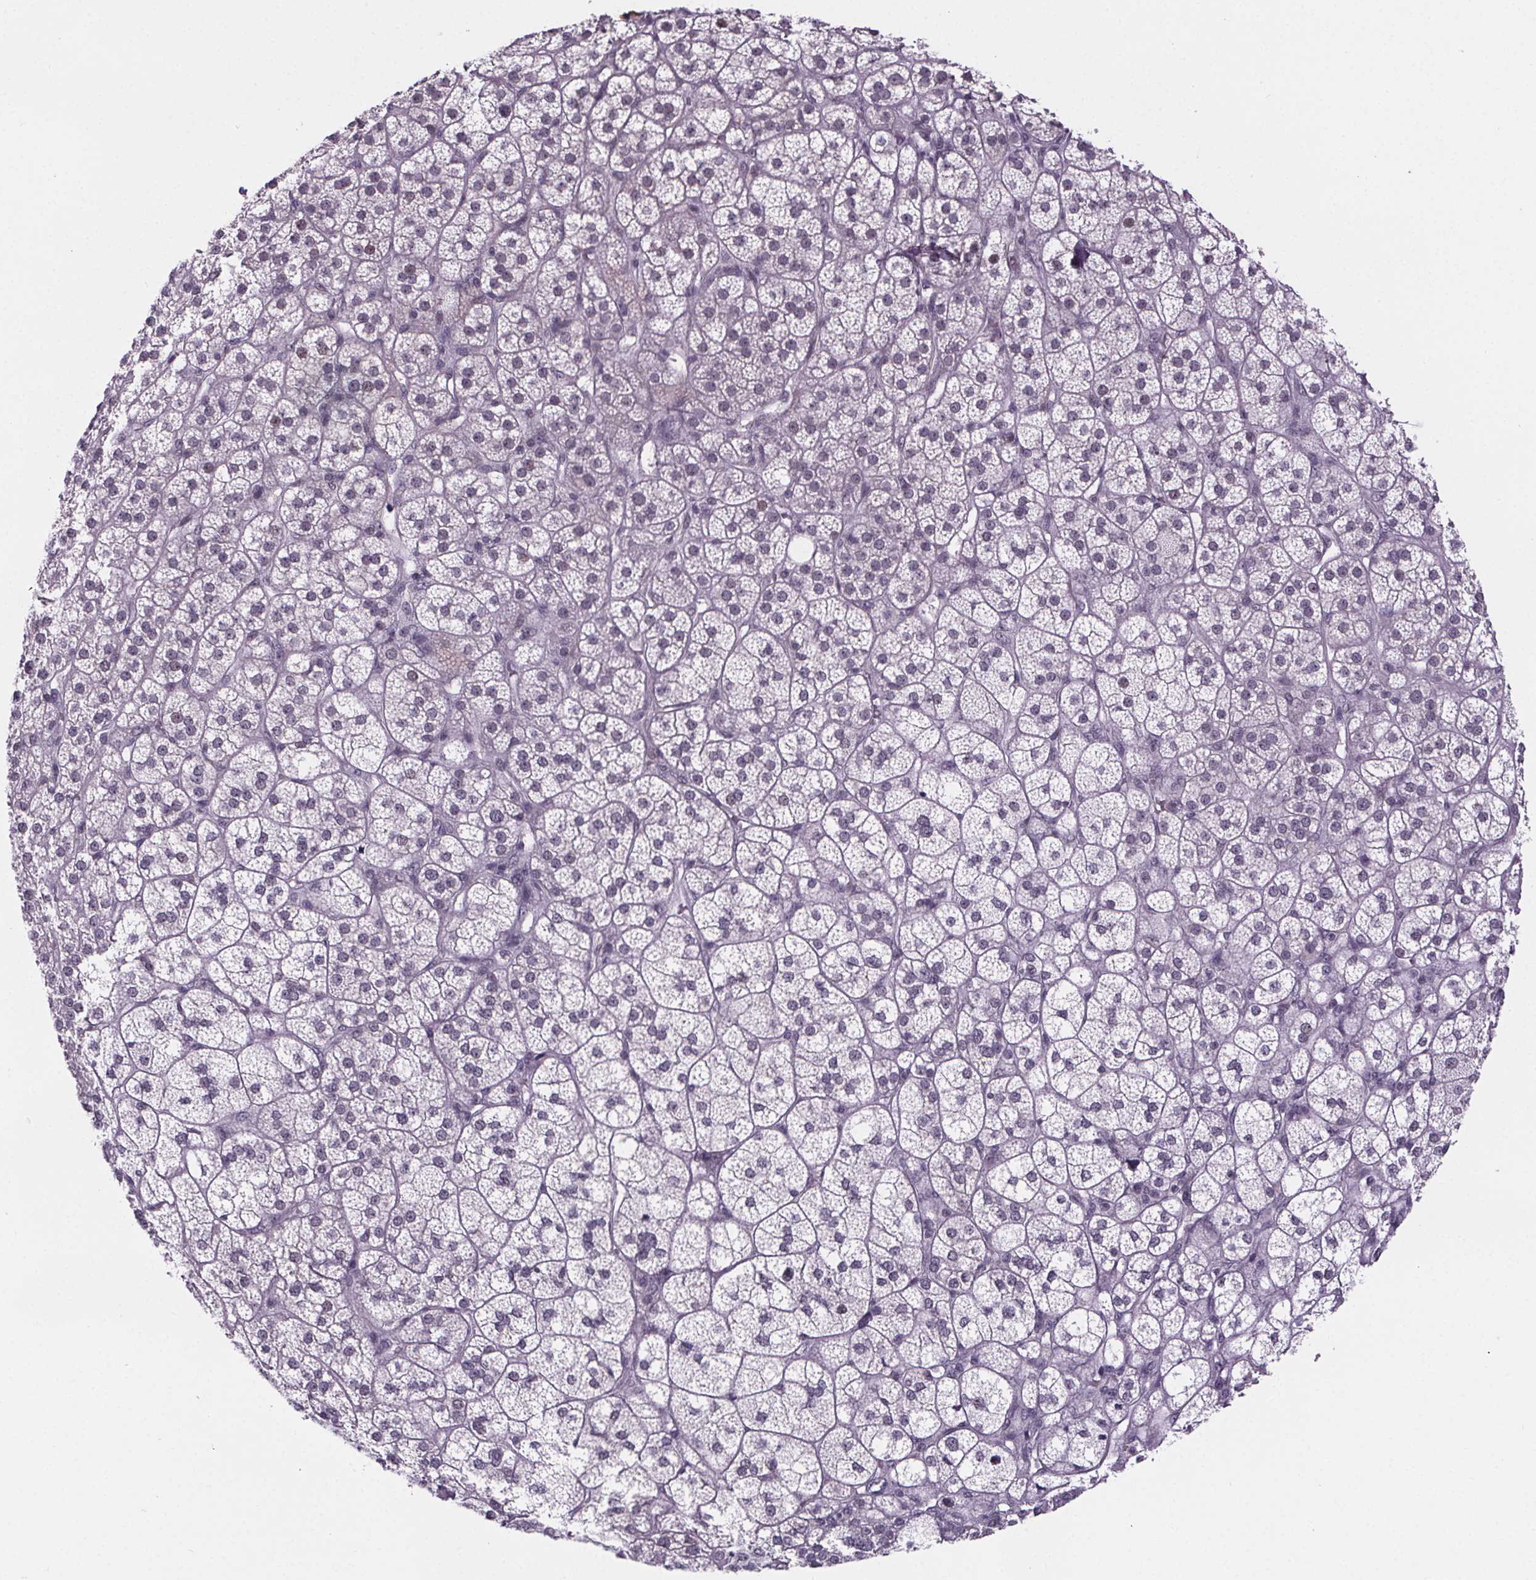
{"staining": {"intensity": "negative", "quantity": "none", "location": "none"}, "tissue": "adrenal gland", "cell_type": "Glandular cells", "image_type": "normal", "snomed": [{"axis": "morphology", "description": "Normal tissue, NOS"}, {"axis": "topography", "description": "Adrenal gland"}], "caption": "Protein analysis of normal adrenal gland reveals no significant positivity in glandular cells.", "gene": "TTC12", "patient": {"sex": "female", "age": 60}}